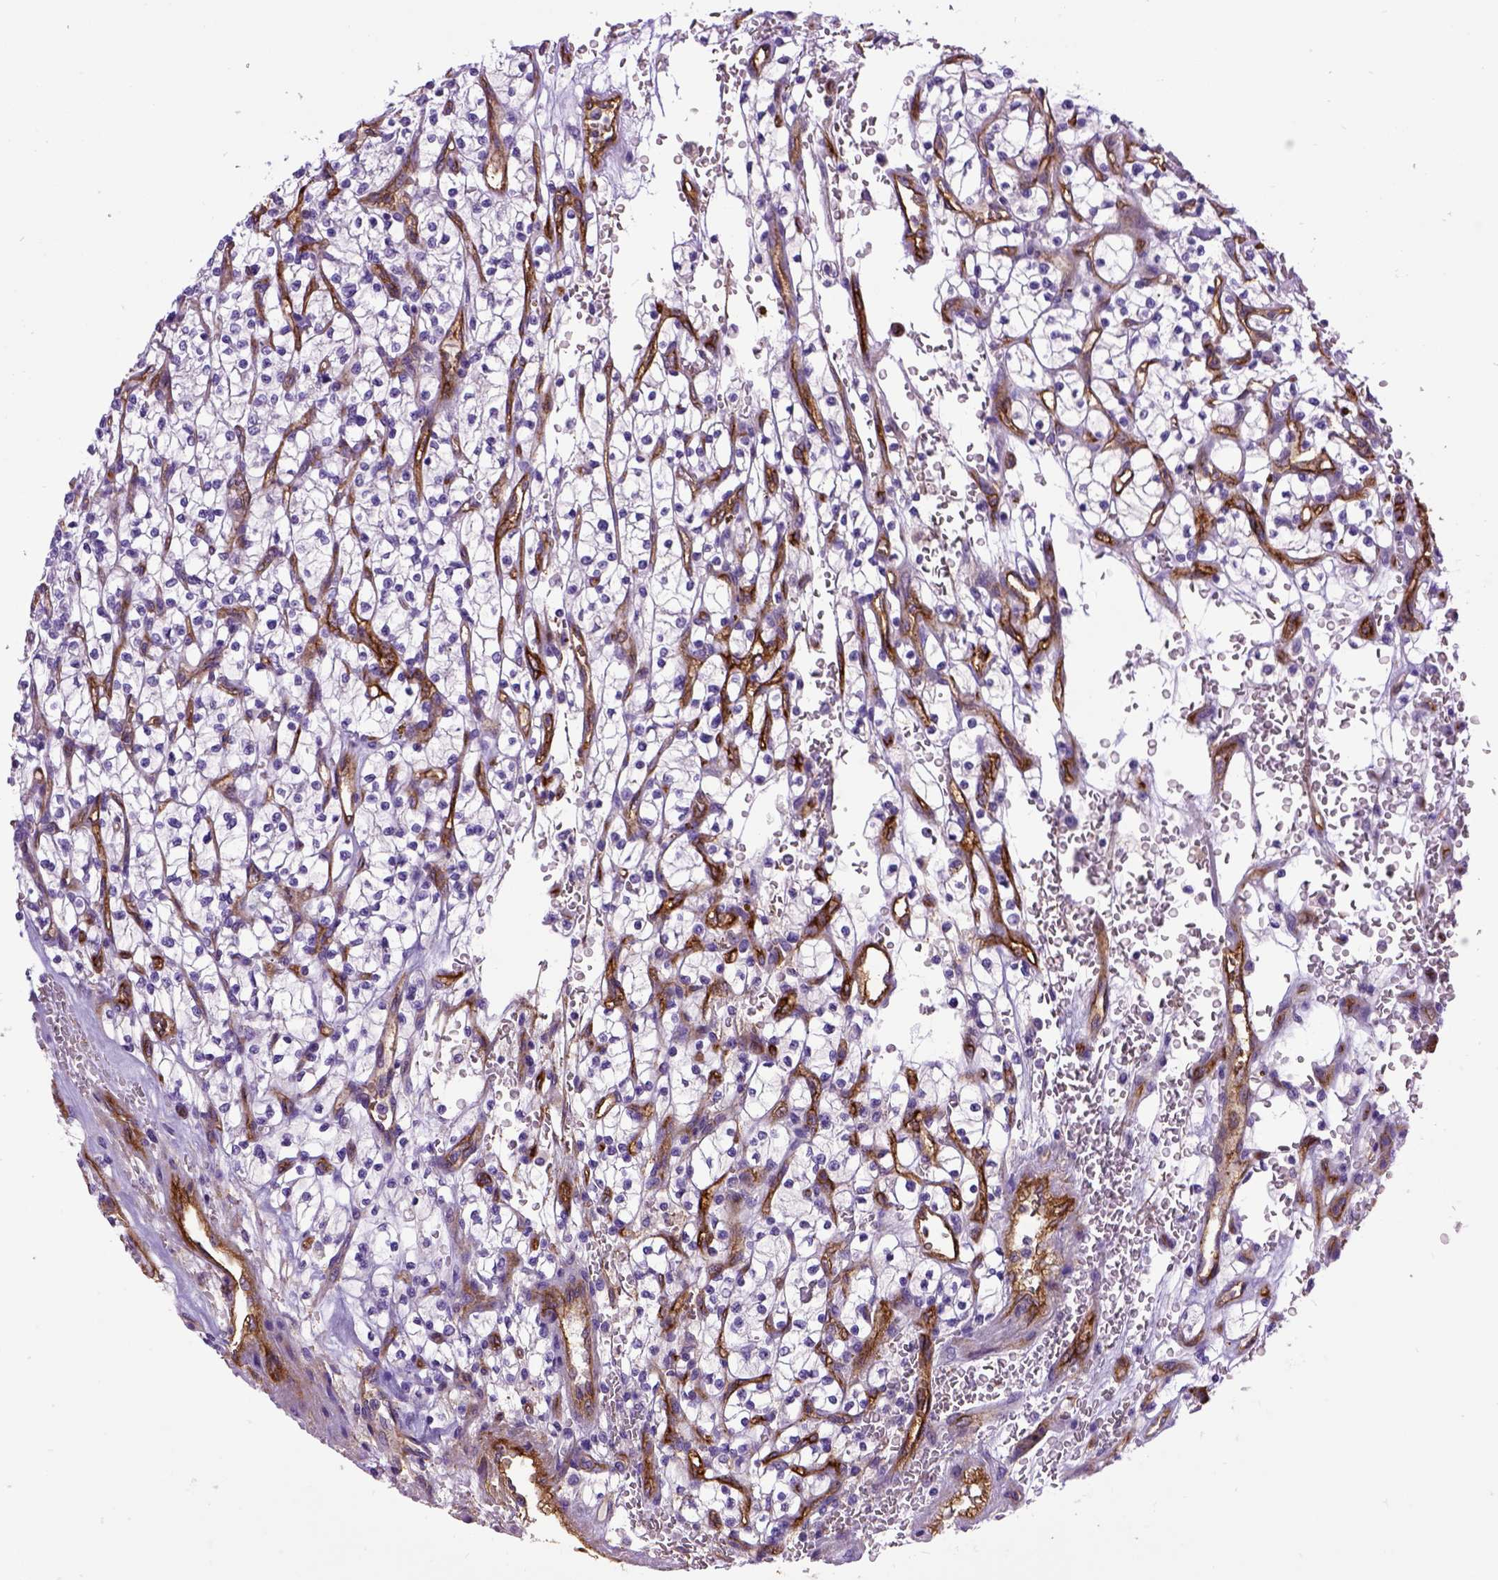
{"staining": {"intensity": "negative", "quantity": "none", "location": "none"}, "tissue": "renal cancer", "cell_type": "Tumor cells", "image_type": "cancer", "snomed": [{"axis": "morphology", "description": "Adenocarcinoma, NOS"}, {"axis": "topography", "description": "Kidney"}], "caption": "DAB (3,3'-diaminobenzidine) immunohistochemical staining of renal adenocarcinoma shows no significant positivity in tumor cells.", "gene": "ENG", "patient": {"sex": "female", "age": 64}}